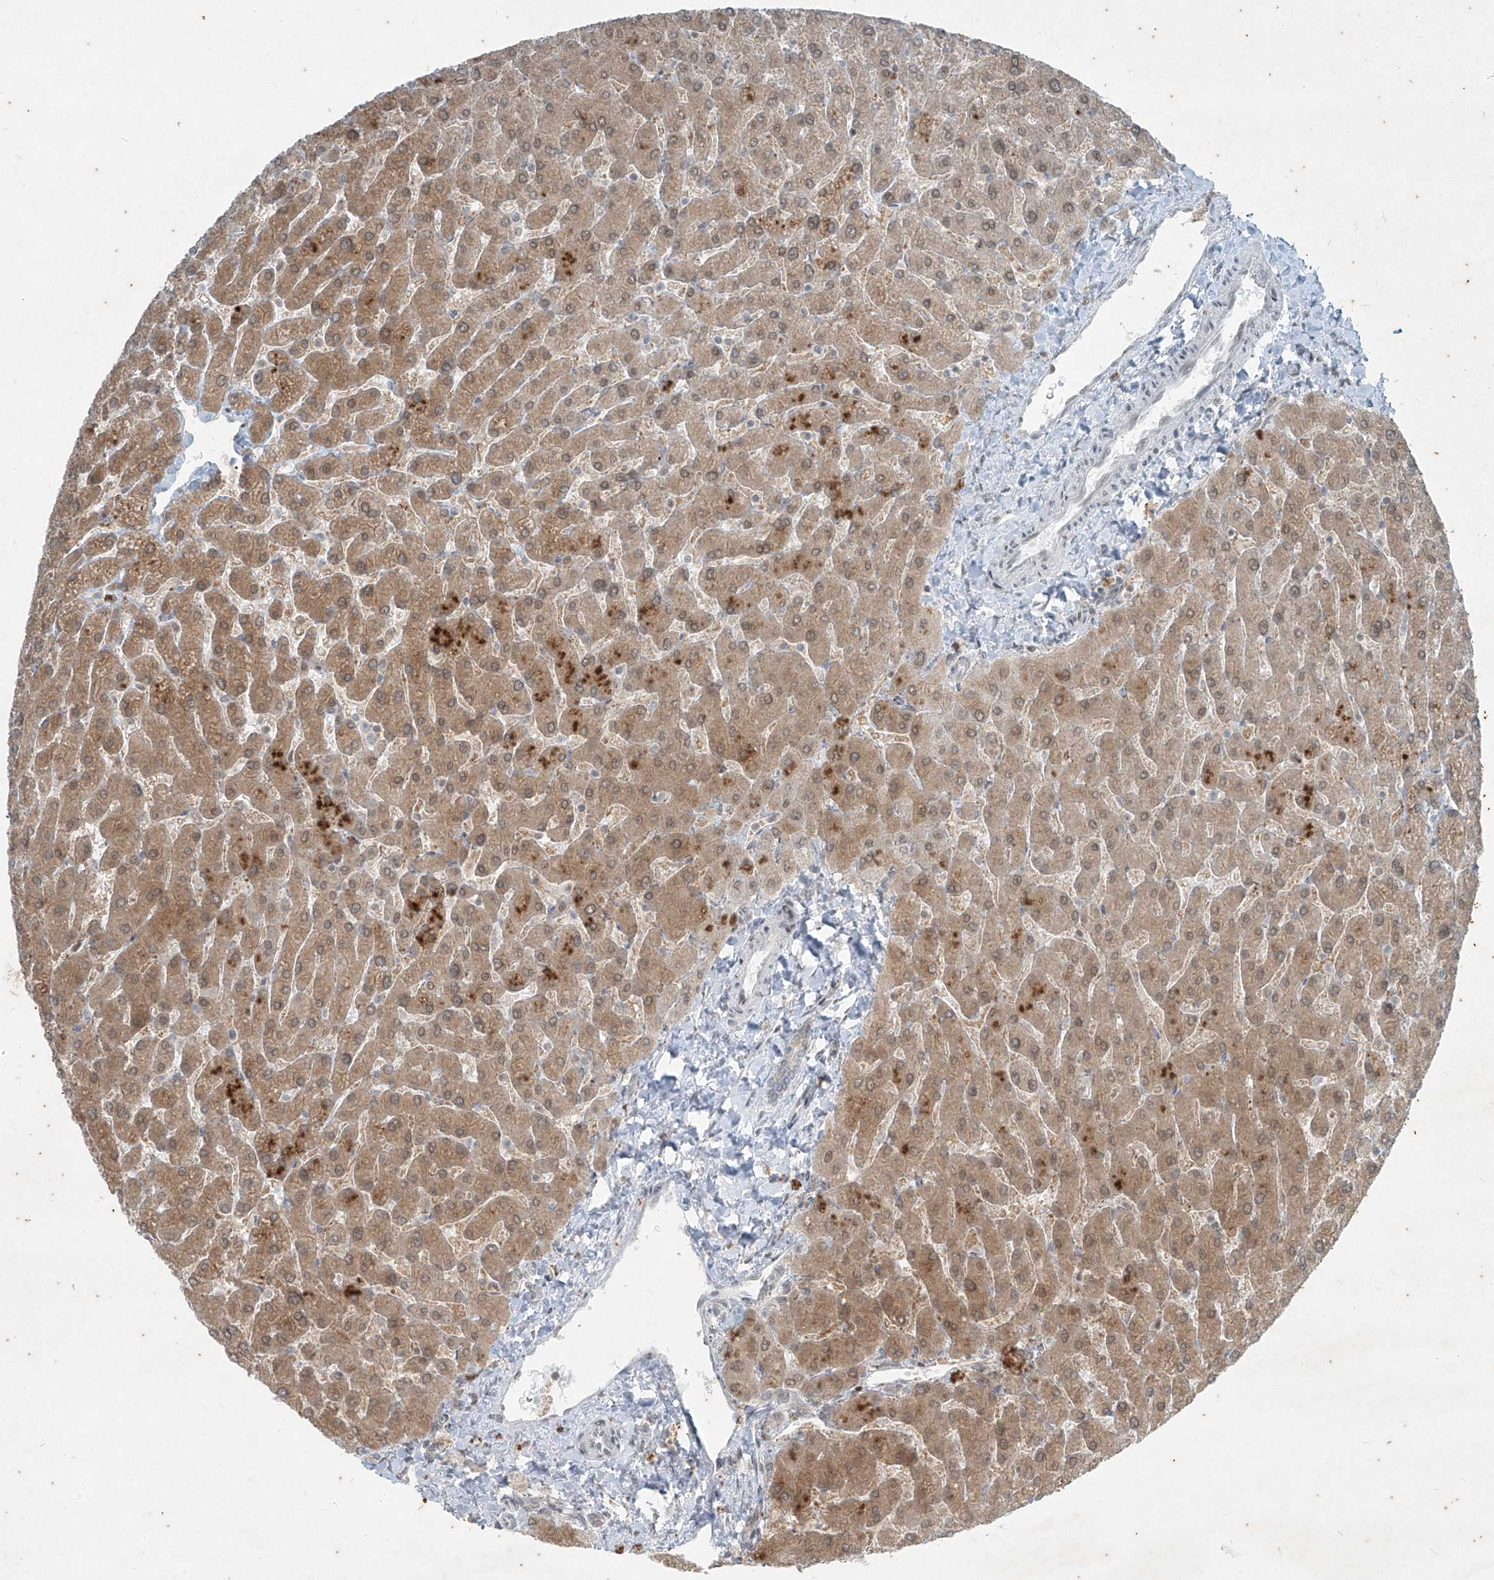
{"staining": {"intensity": "negative", "quantity": "none", "location": "none"}, "tissue": "liver", "cell_type": "Cholangiocytes", "image_type": "normal", "snomed": [{"axis": "morphology", "description": "Normal tissue, NOS"}, {"axis": "topography", "description": "Liver"}], "caption": "The image shows no significant positivity in cholangiocytes of liver.", "gene": "ZNF354B", "patient": {"sex": "male", "age": 55}}